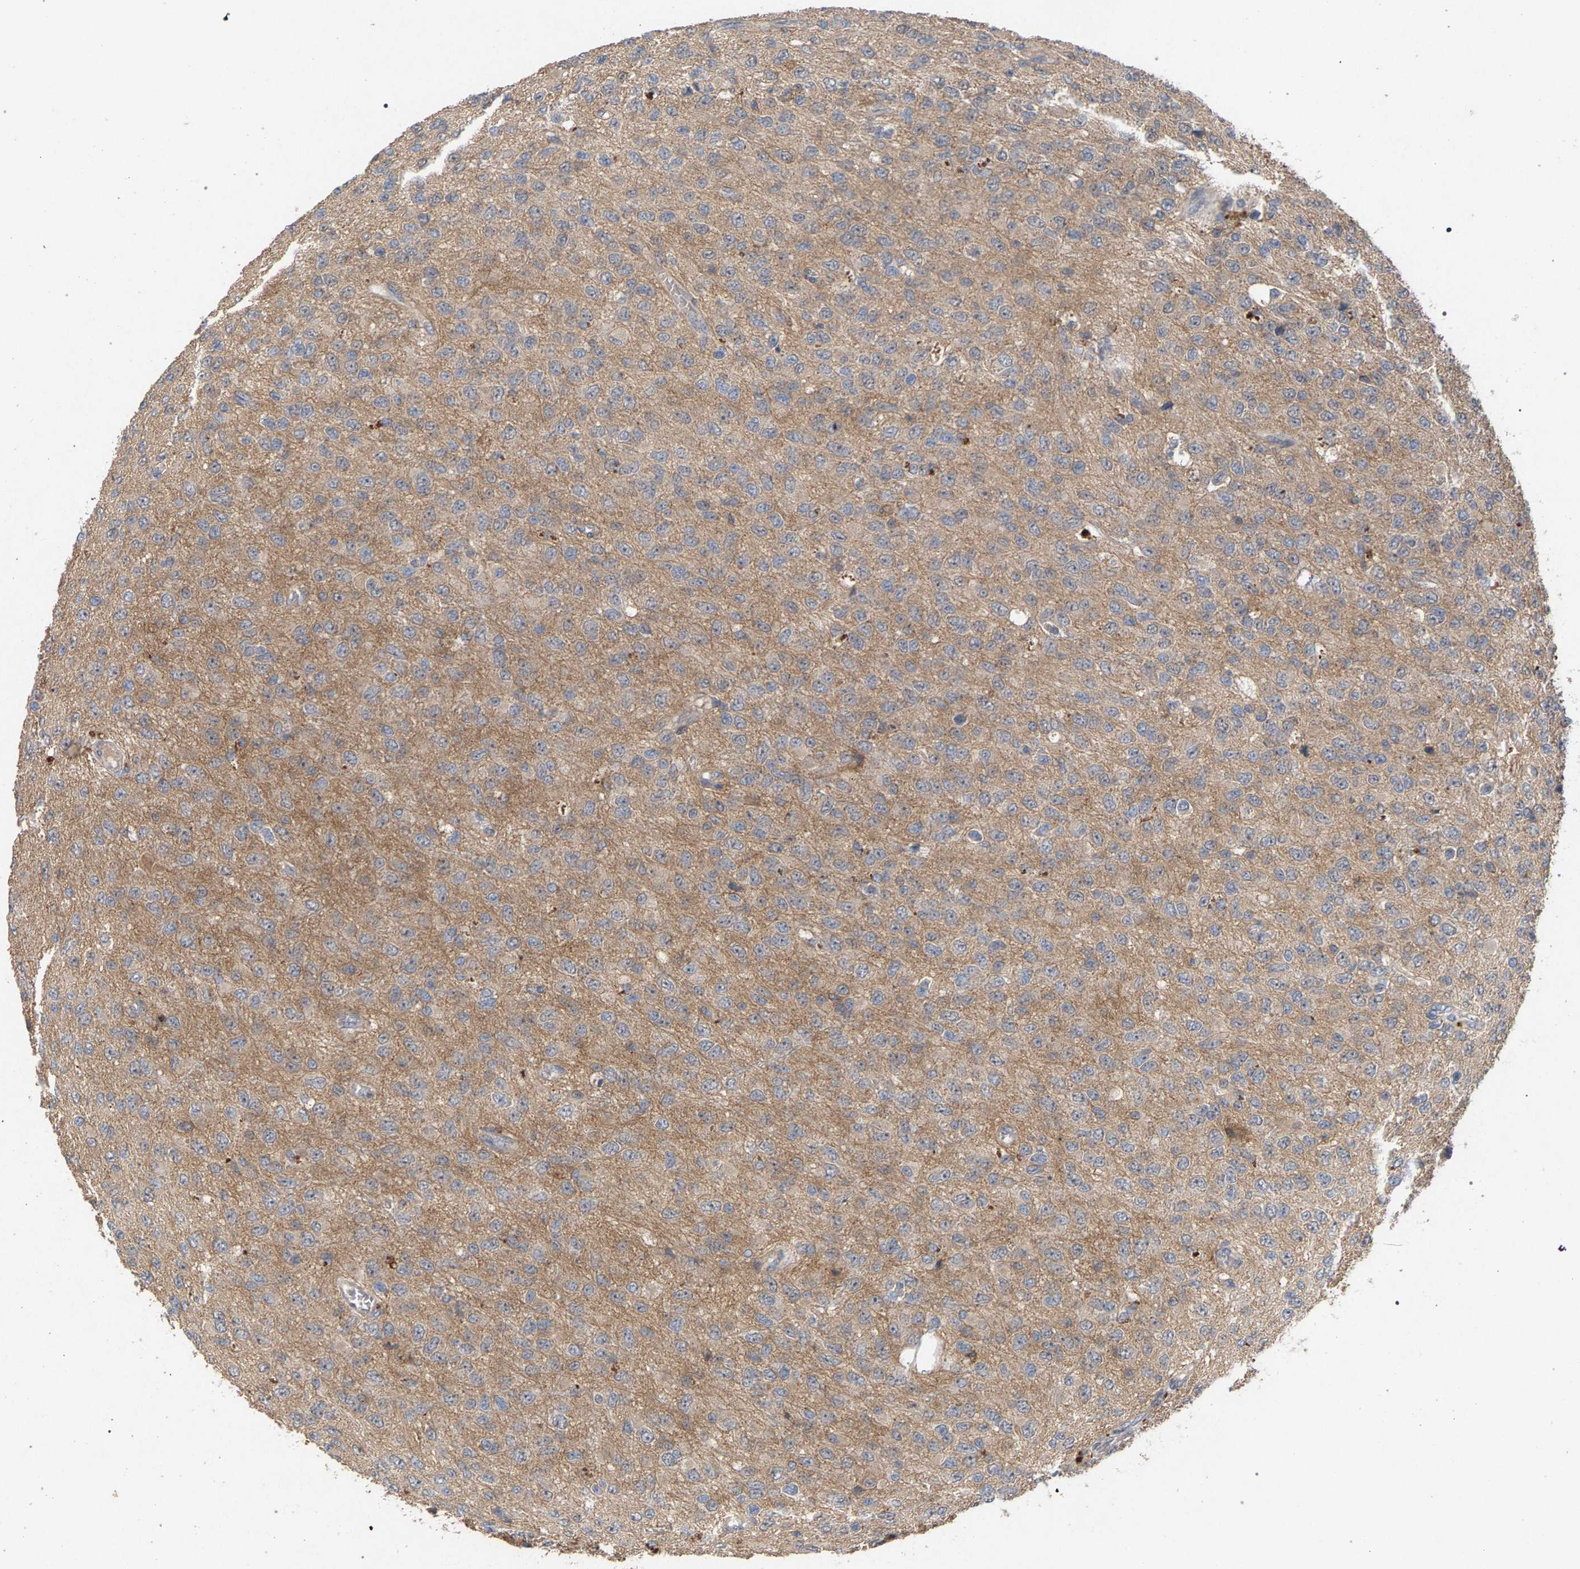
{"staining": {"intensity": "weak", "quantity": ">75%", "location": "cytoplasmic/membranous"}, "tissue": "glioma", "cell_type": "Tumor cells", "image_type": "cancer", "snomed": [{"axis": "morphology", "description": "Glioma, malignant, High grade"}, {"axis": "topography", "description": "pancreas cauda"}], "caption": "Weak cytoplasmic/membranous protein expression is seen in approximately >75% of tumor cells in glioma. (DAB IHC with brightfield microscopy, high magnification).", "gene": "SLC4A4", "patient": {"sex": "male", "age": 60}}